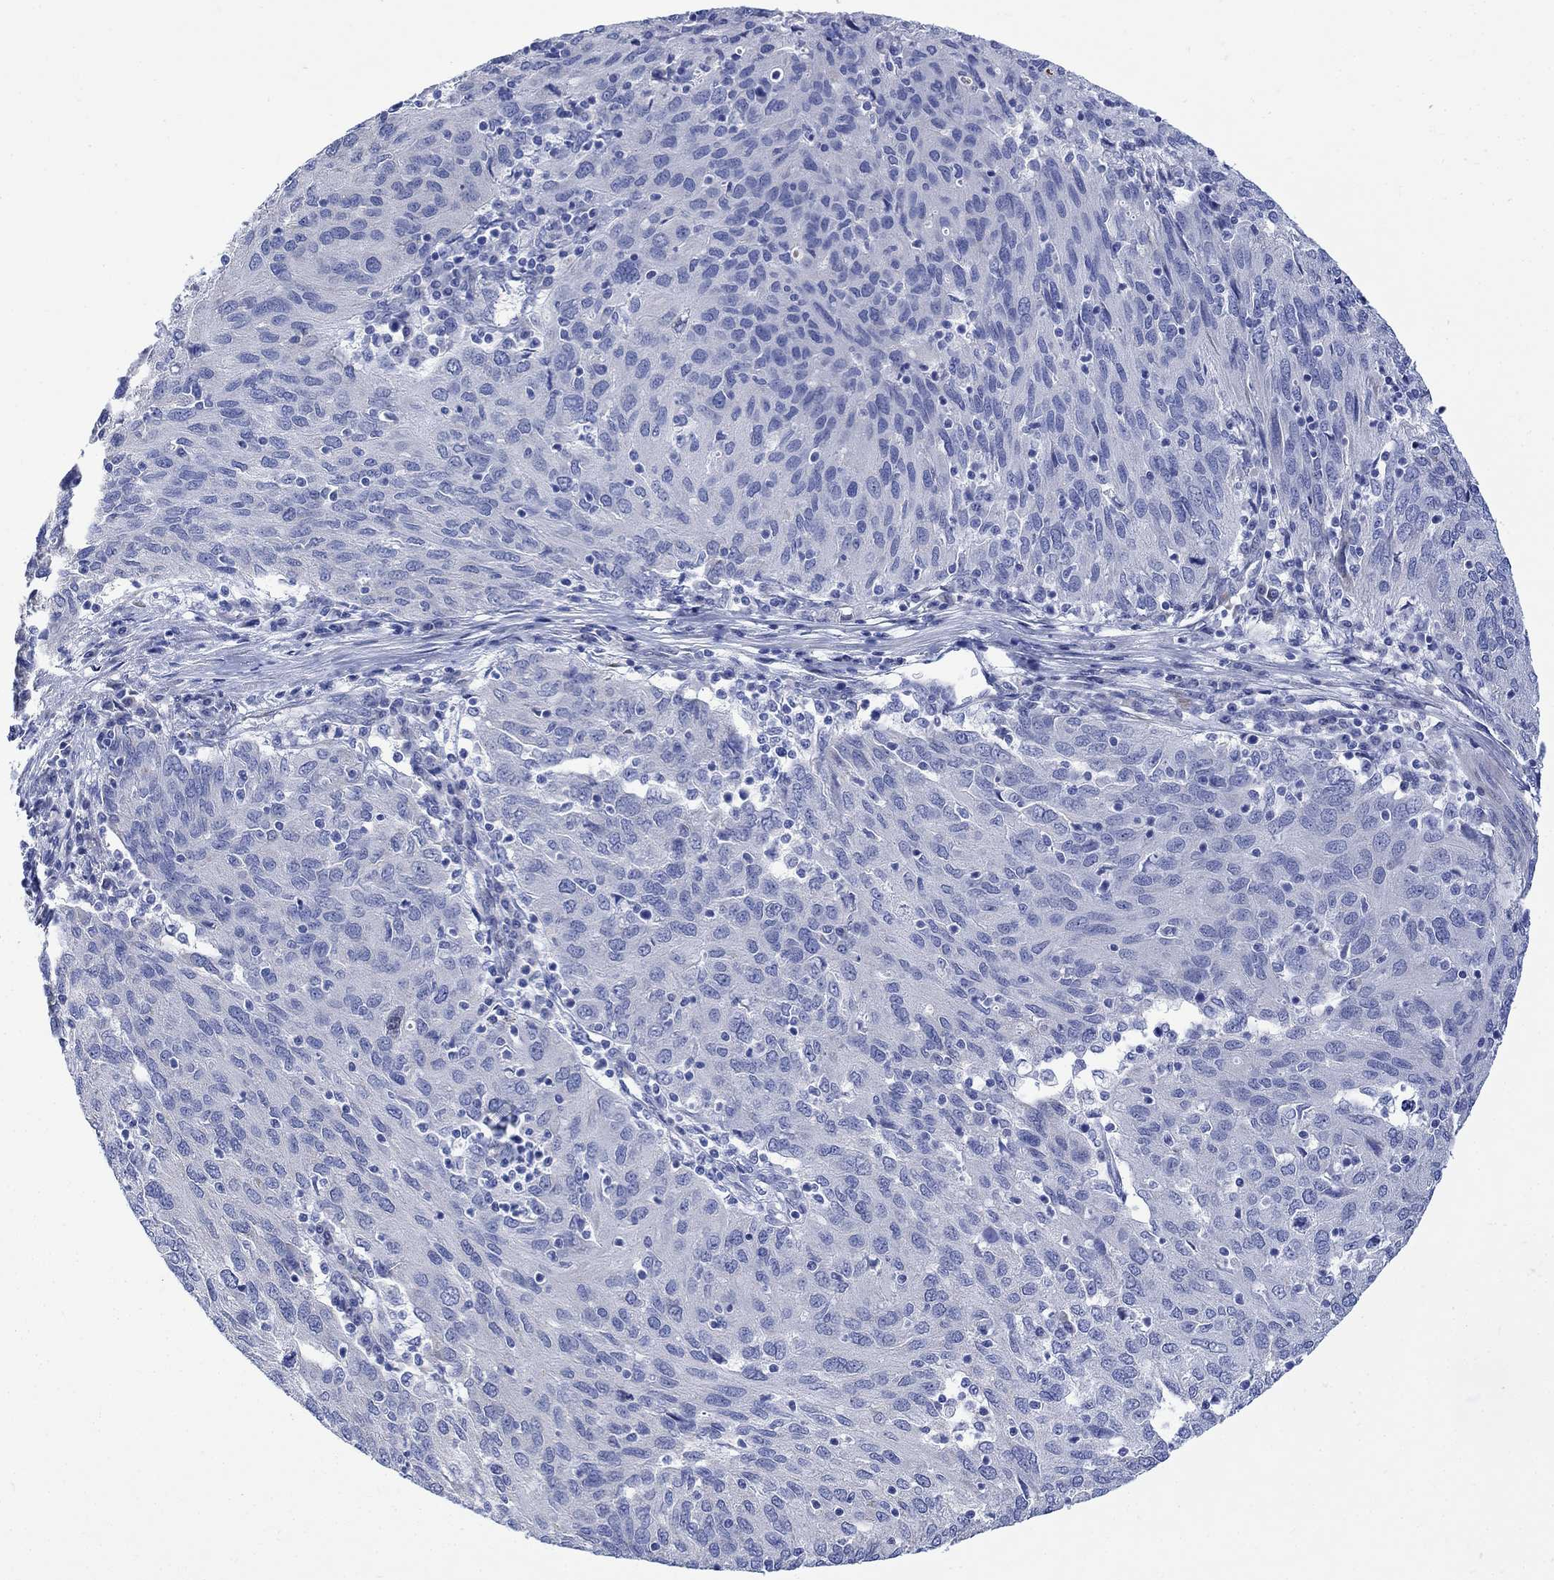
{"staining": {"intensity": "negative", "quantity": "none", "location": "none"}, "tissue": "ovarian cancer", "cell_type": "Tumor cells", "image_type": "cancer", "snomed": [{"axis": "morphology", "description": "Carcinoma, endometroid"}, {"axis": "topography", "description": "Ovary"}], "caption": "A histopathology image of endometroid carcinoma (ovarian) stained for a protein displays no brown staining in tumor cells.", "gene": "MYL1", "patient": {"sex": "female", "age": 50}}